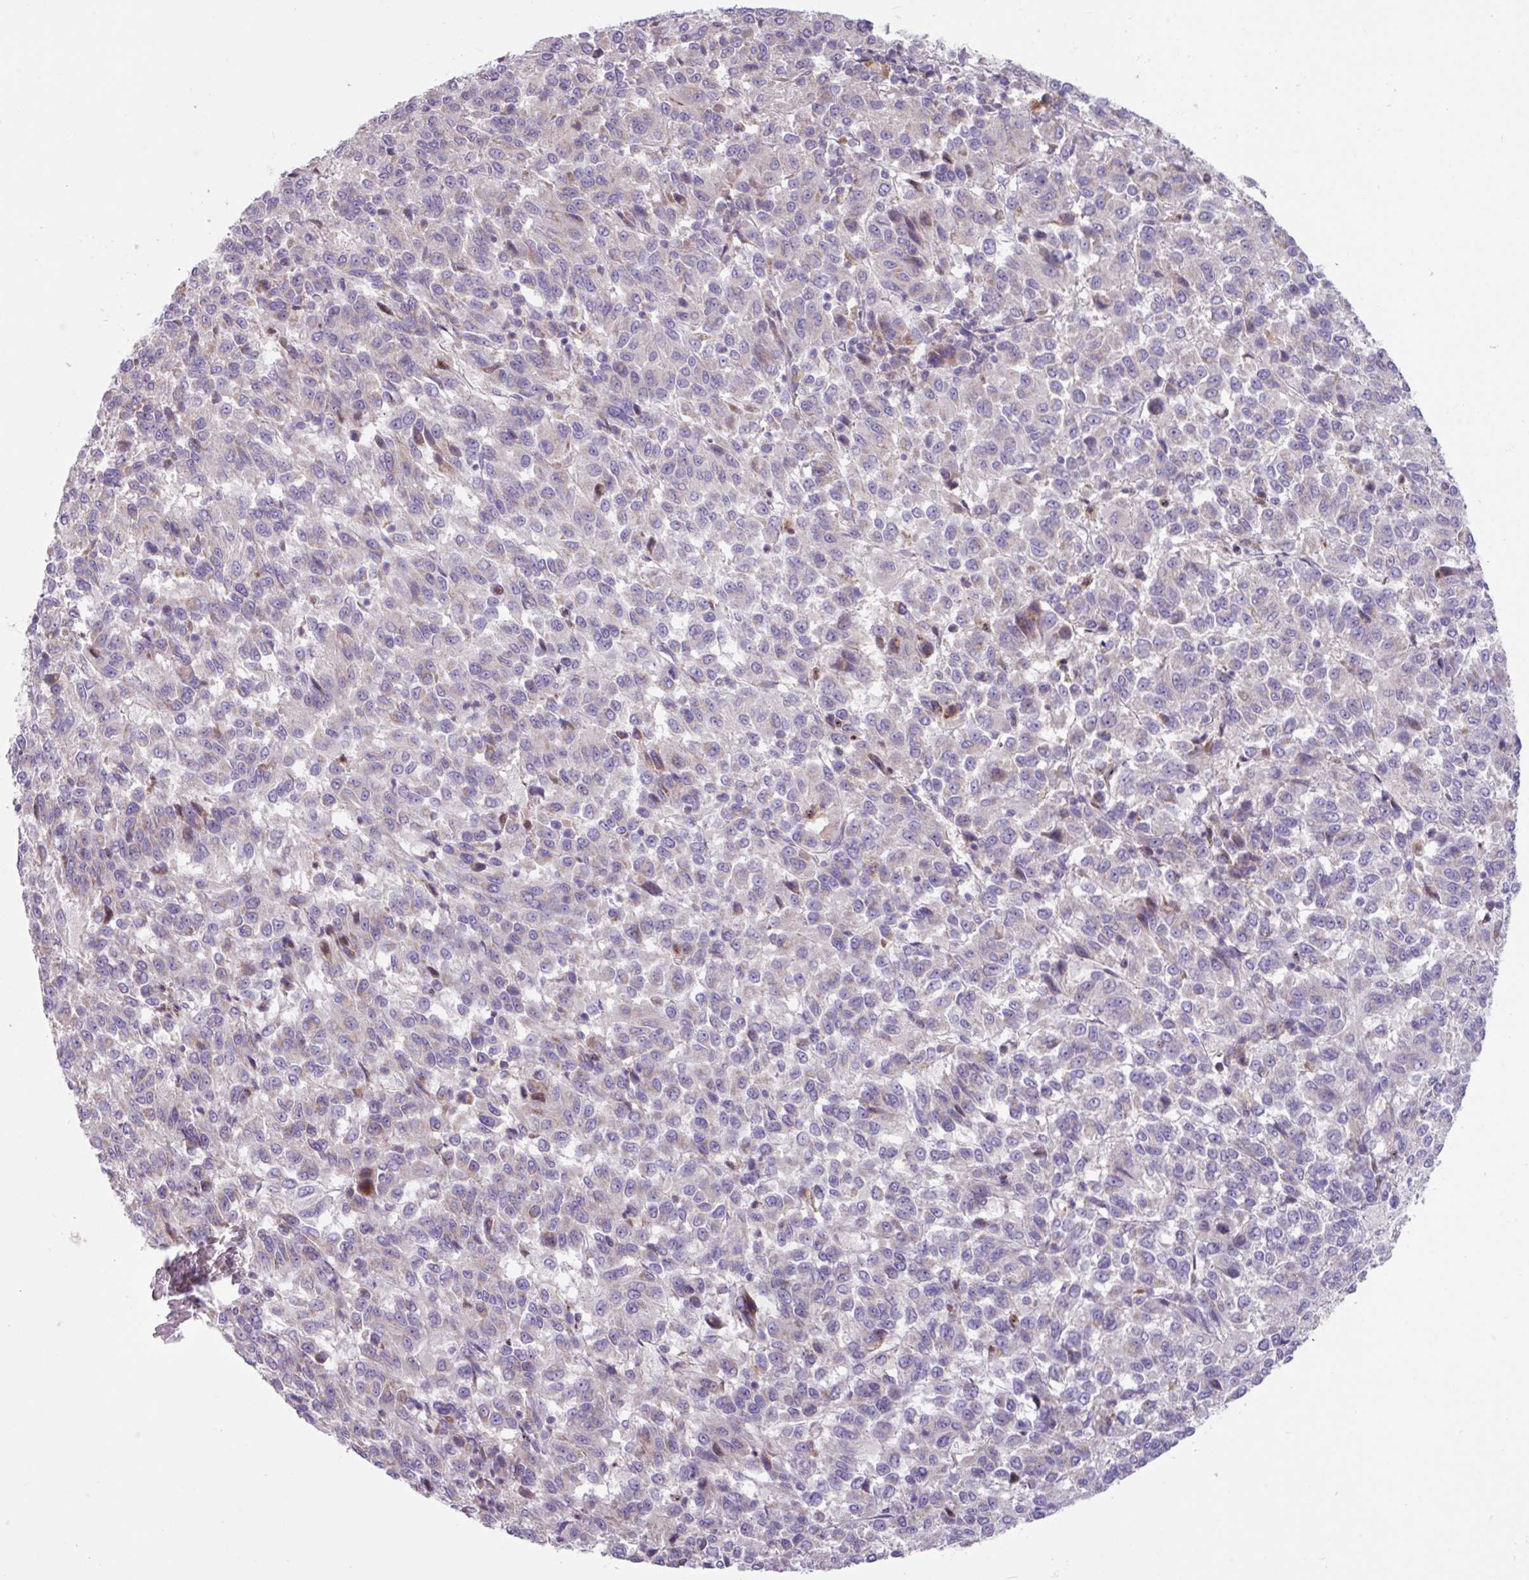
{"staining": {"intensity": "negative", "quantity": "none", "location": "none"}, "tissue": "melanoma", "cell_type": "Tumor cells", "image_type": "cancer", "snomed": [{"axis": "morphology", "description": "Malignant melanoma, Metastatic site"}, {"axis": "topography", "description": "Lung"}], "caption": "Micrograph shows no significant protein expression in tumor cells of melanoma.", "gene": "IQCJ", "patient": {"sex": "male", "age": 64}}